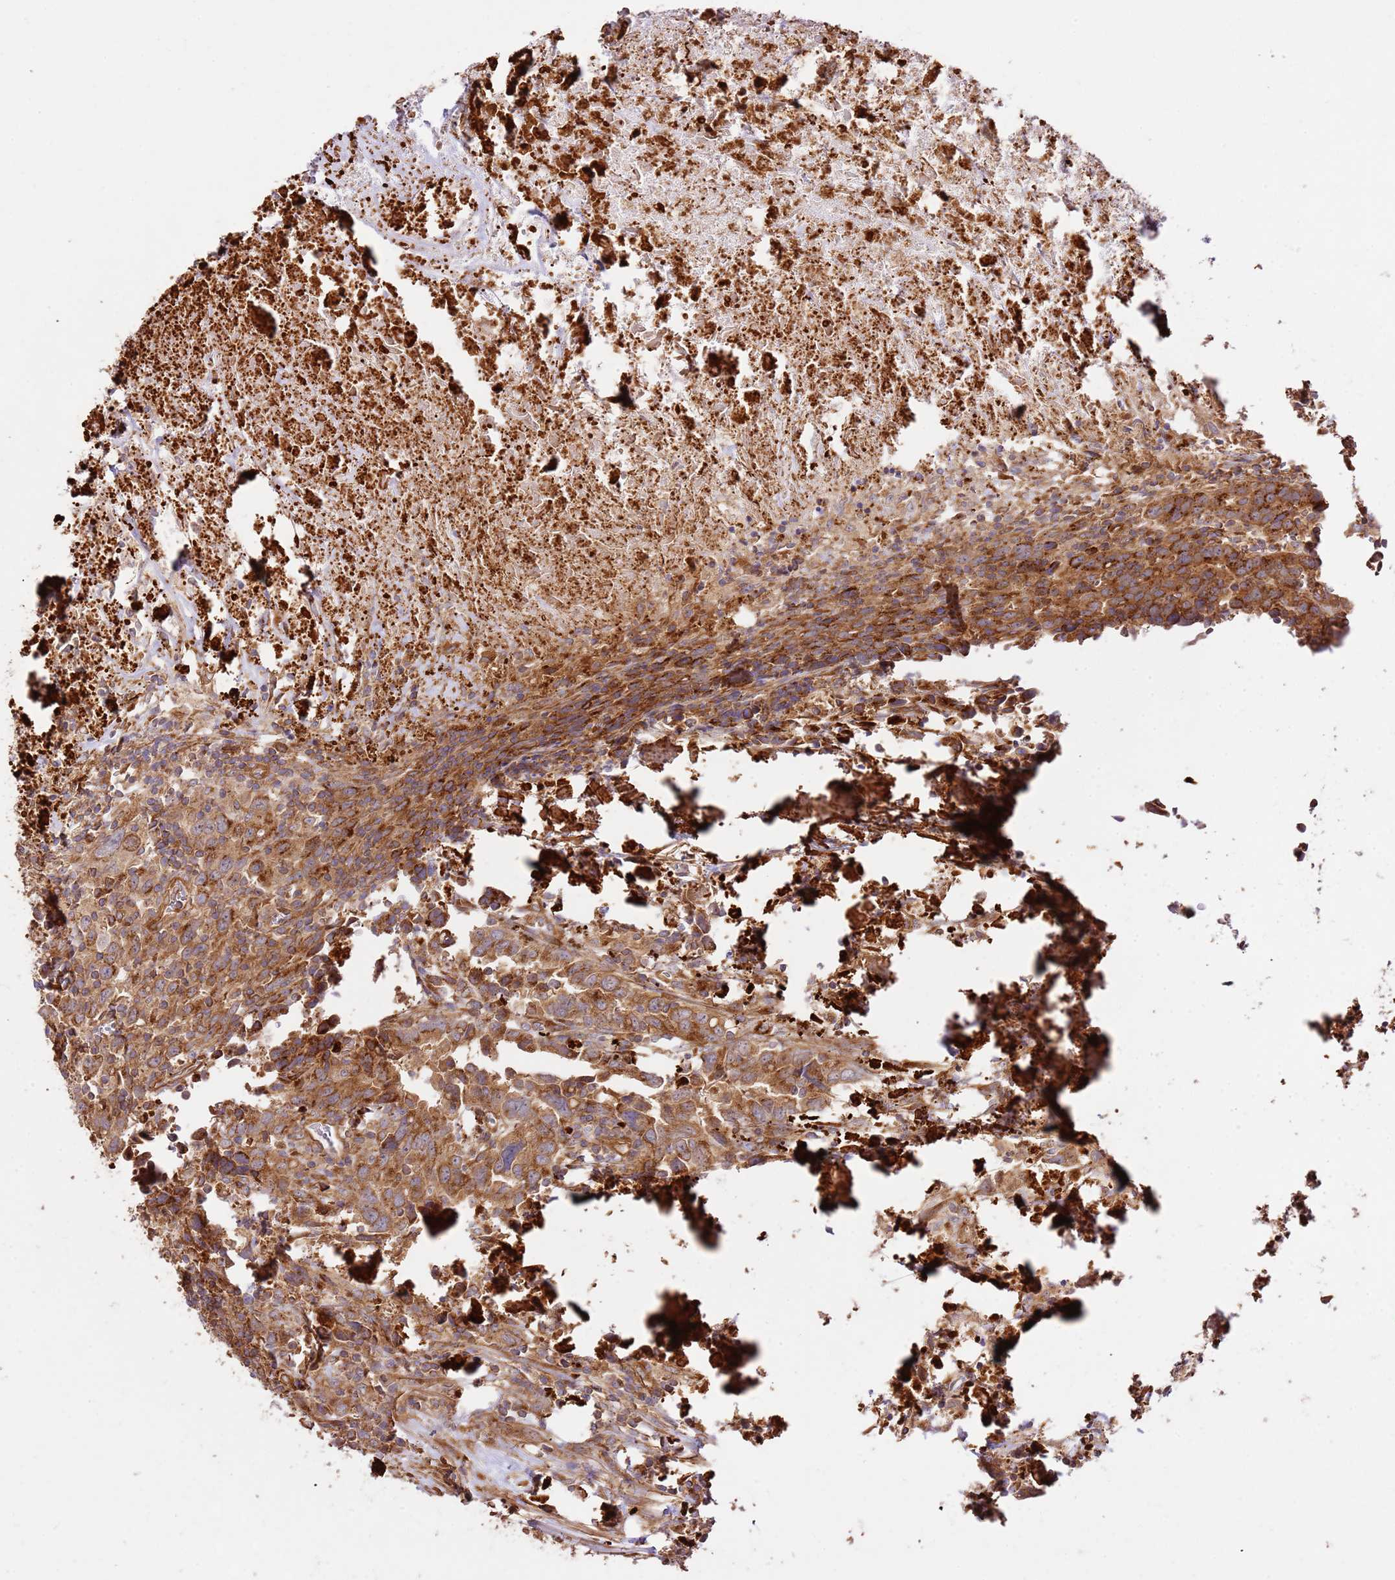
{"staining": {"intensity": "moderate", "quantity": ">75%", "location": "cytoplasmic/membranous"}, "tissue": "urothelial cancer", "cell_type": "Tumor cells", "image_type": "cancer", "snomed": [{"axis": "morphology", "description": "Urothelial carcinoma, High grade"}, {"axis": "topography", "description": "Urinary bladder"}], "caption": "Immunohistochemistry micrograph of neoplastic tissue: high-grade urothelial carcinoma stained using IHC displays medium levels of moderate protein expression localized specifically in the cytoplasmic/membranous of tumor cells, appearing as a cytoplasmic/membranous brown color.", "gene": "ZBTB39", "patient": {"sex": "male", "age": 61}}